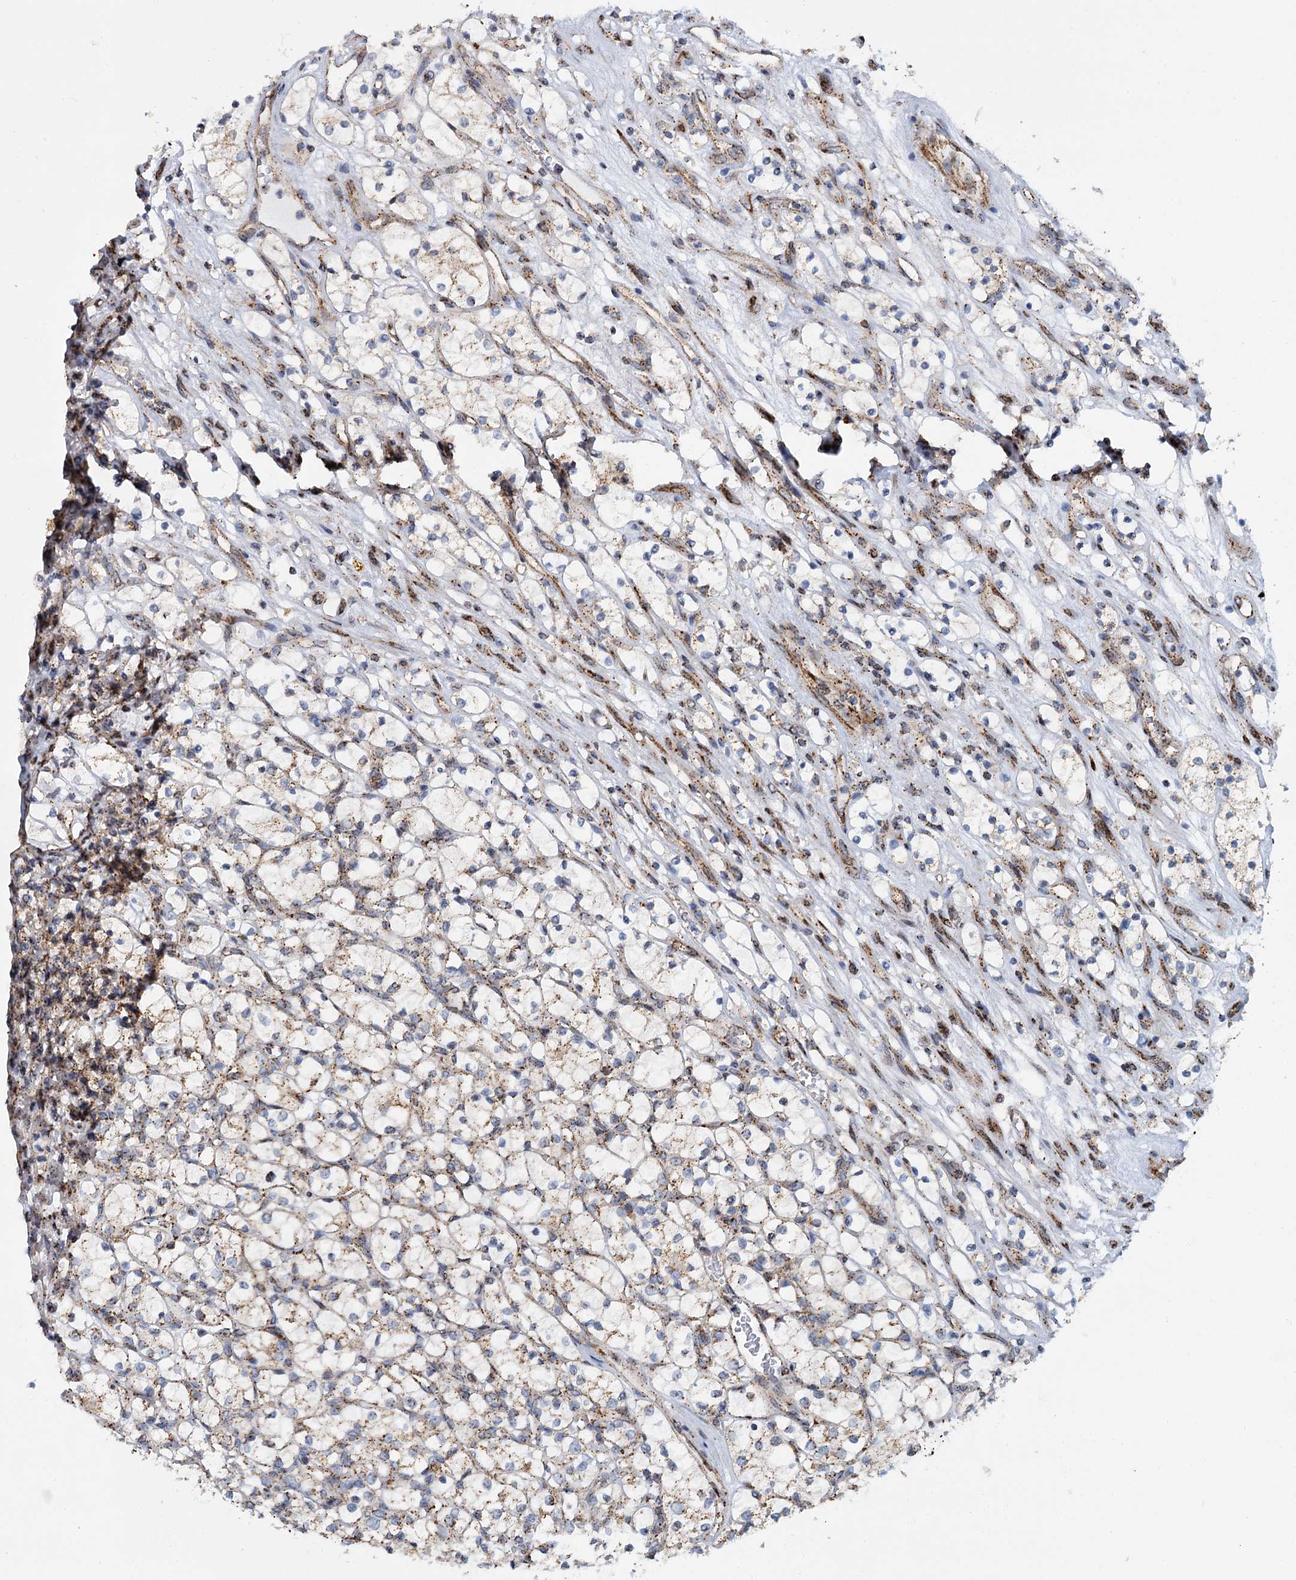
{"staining": {"intensity": "weak", "quantity": ">75%", "location": "cytoplasmic/membranous"}, "tissue": "renal cancer", "cell_type": "Tumor cells", "image_type": "cancer", "snomed": [{"axis": "morphology", "description": "Adenocarcinoma, NOS"}, {"axis": "topography", "description": "Kidney"}], "caption": "Adenocarcinoma (renal) was stained to show a protein in brown. There is low levels of weak cytoplasmic/membranous expression in about >75% of tumor cells.", "gene": "SUPT20H", "patient": {"sex": "female", "age": 69}}